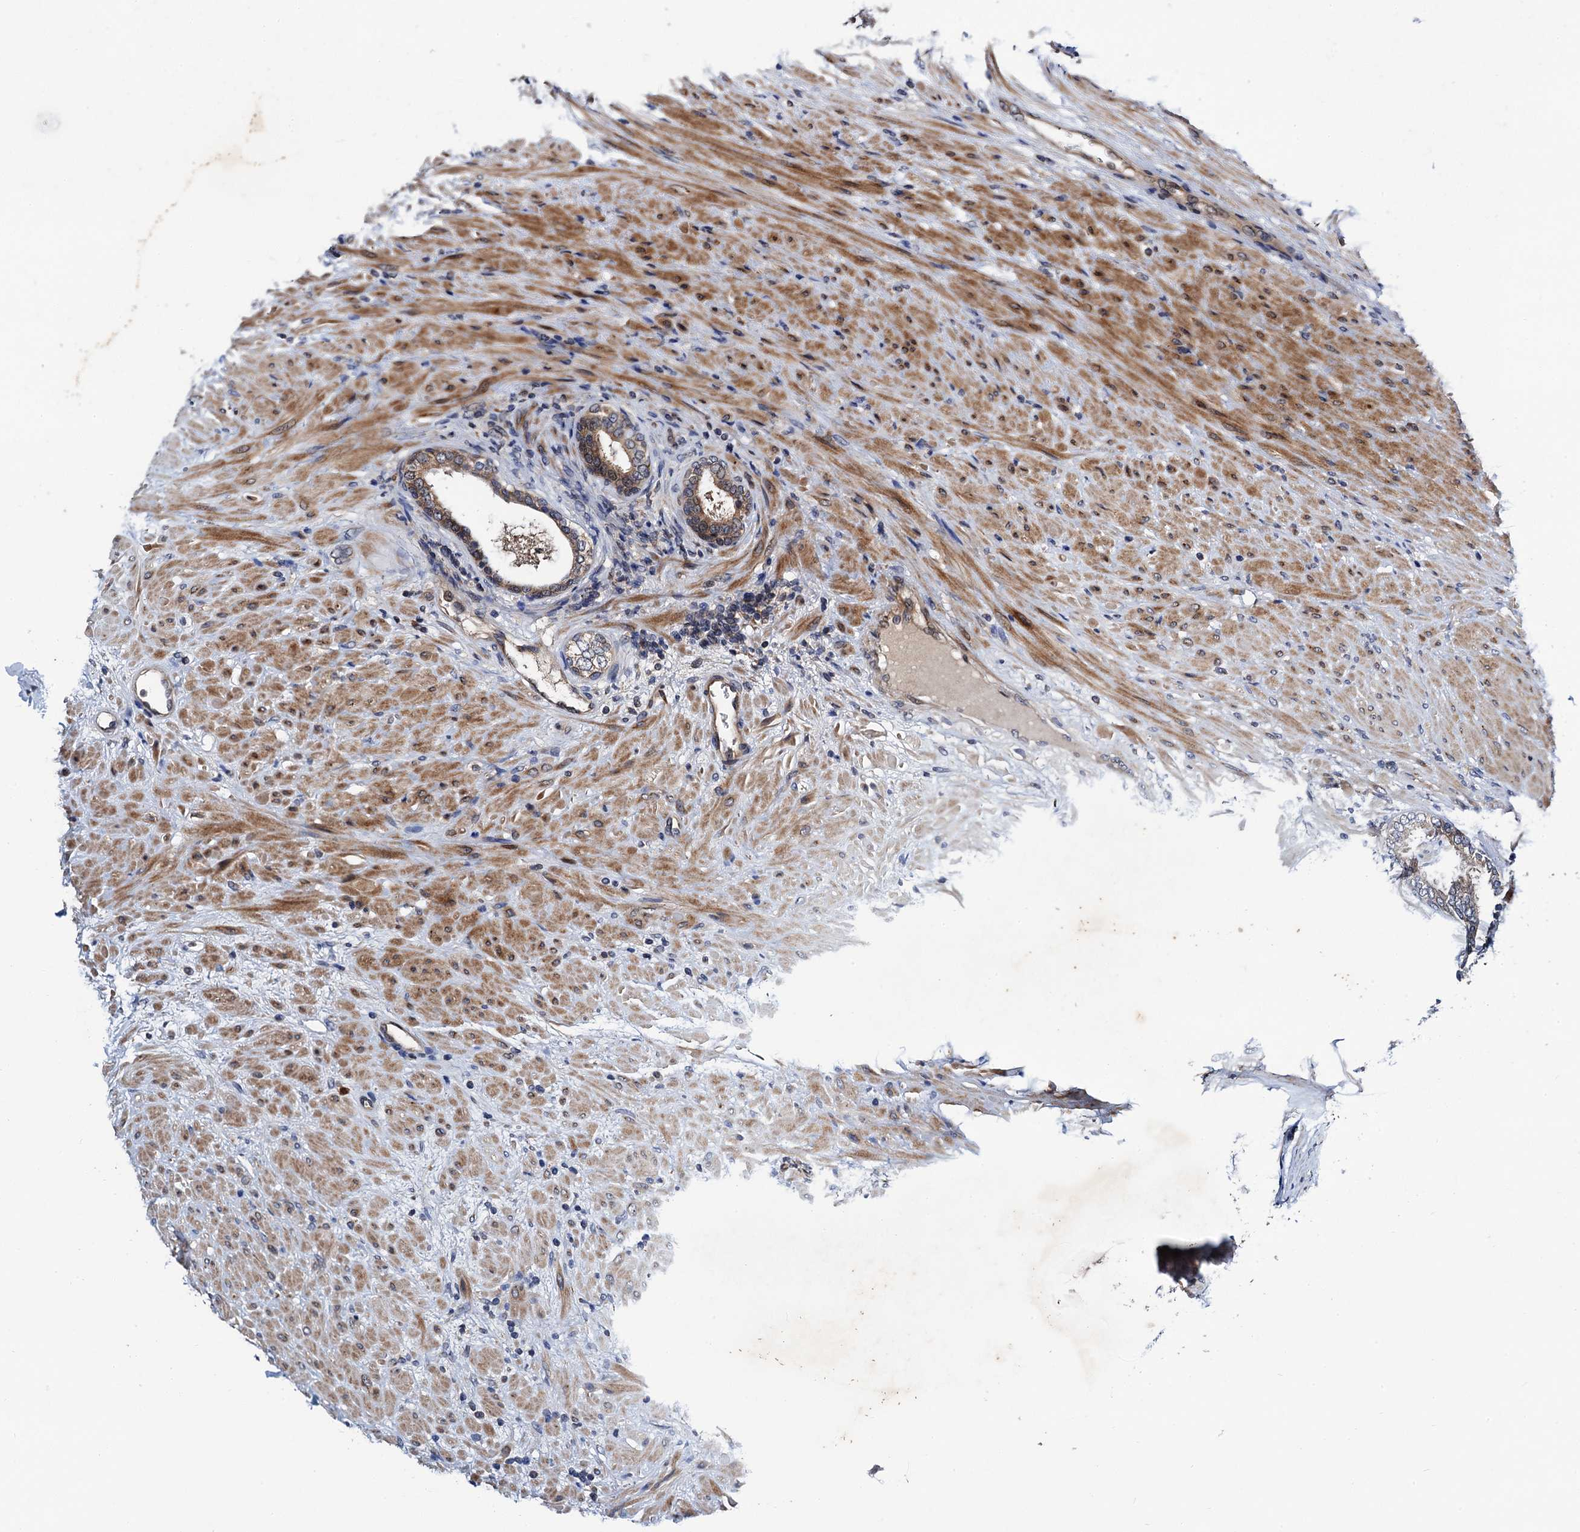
{"staining": {"intensity": "weak", "quantity": "25%-75%", "location": "cytoplasmic/membranous"}, "tissue": "prostate", "cell_type": "Glandular cells", "image_type": "normal", "snomed": [{"axis": "morphology", "description": "Normal tissue, NOS"}, {"axis": "topography", "description": "Prostate"}], "caption": "Prostate stained for a protein displays weak cytoplasmic/membranous positivity in glandular cells.", "gene": "NAA16", "patient": {"sex": "male", "age": 76}}